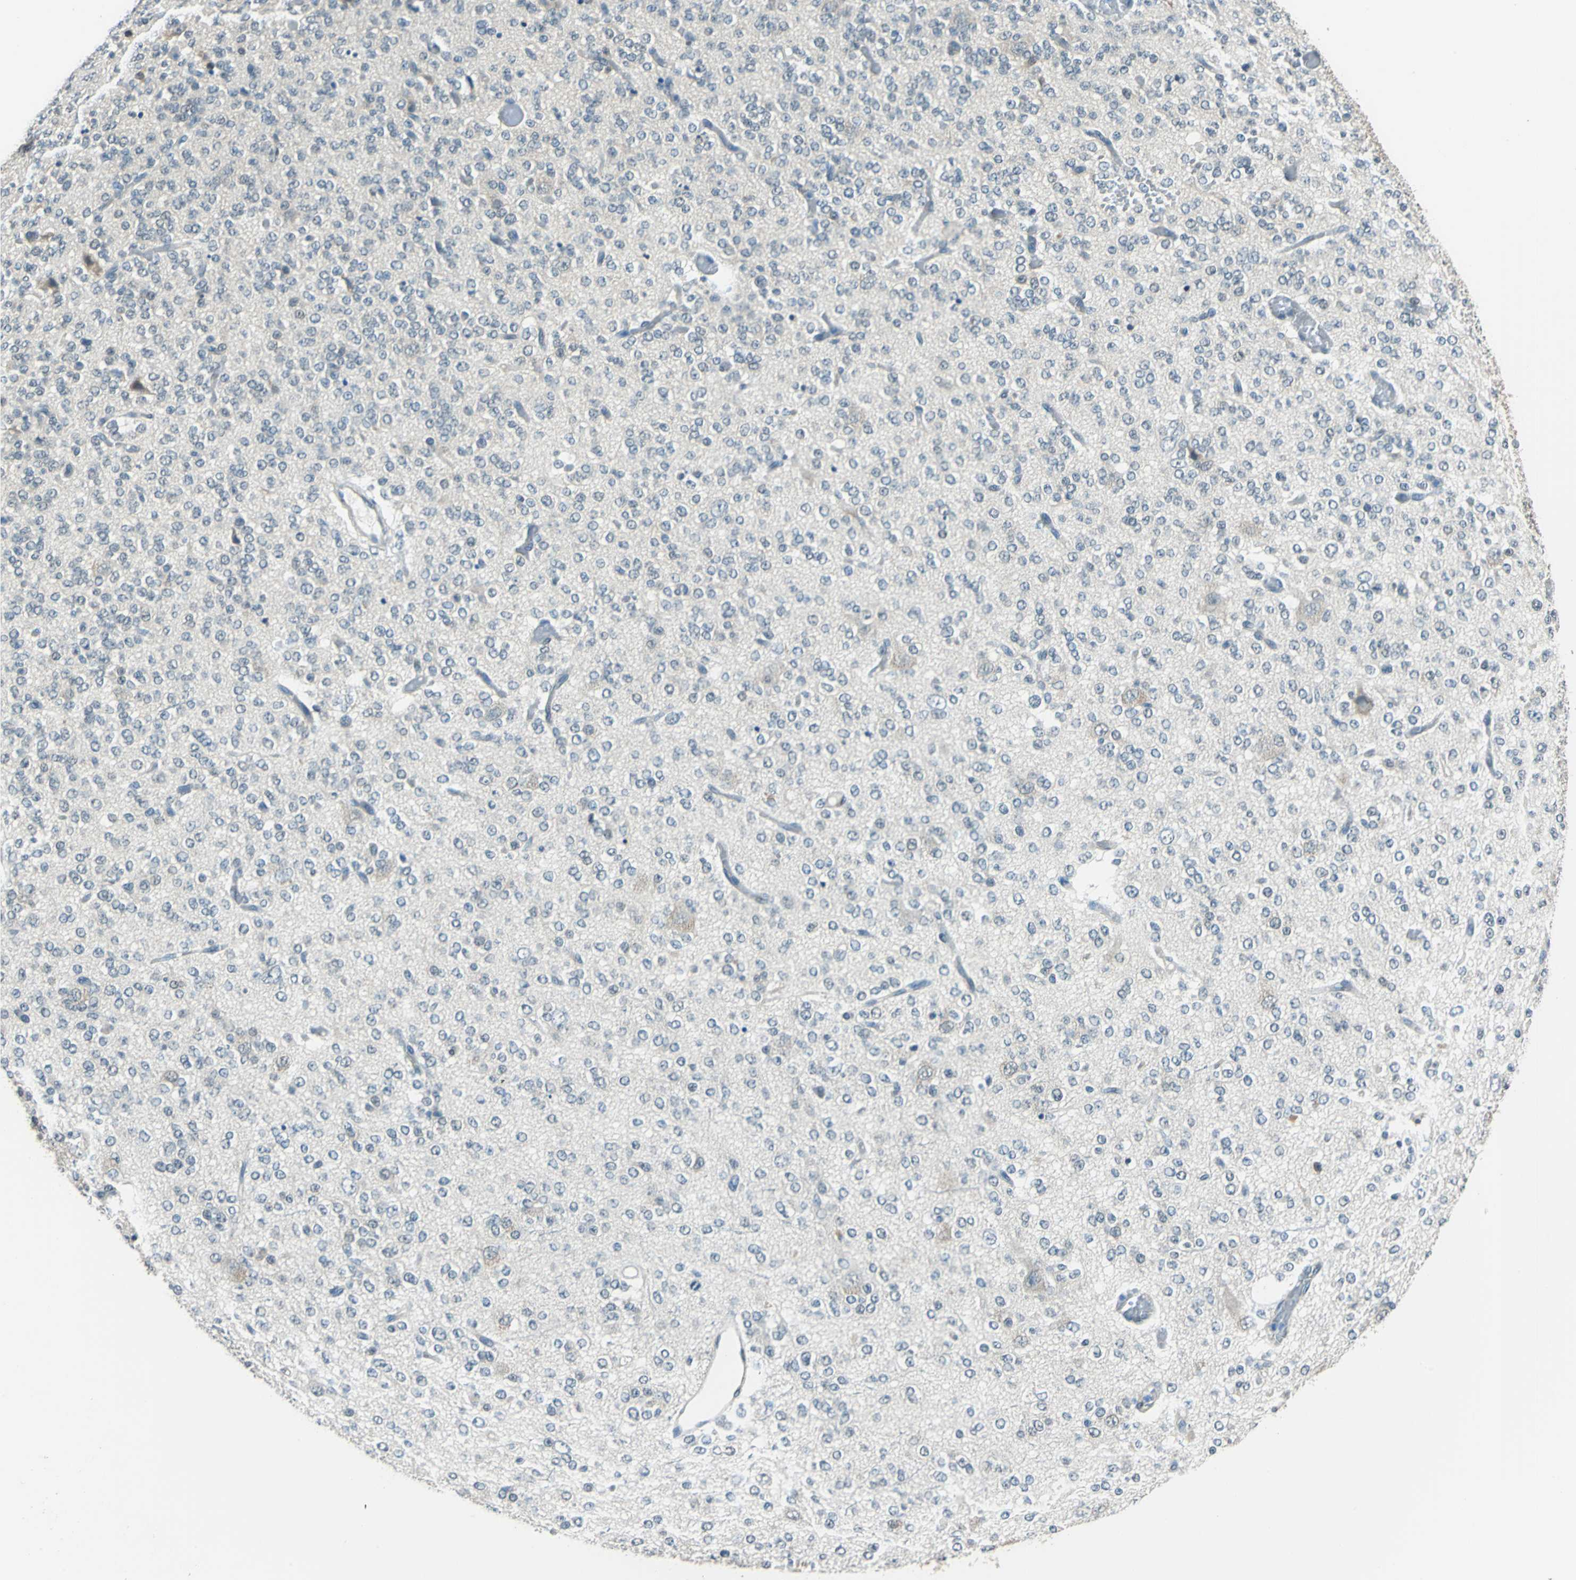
{"staining": {"intensity": "negative", "quantity": "none", "location": "none"}, "tissue": "glioma", "cell_type": "Tumor cells", "image_type": "cancer", "snomed": [{"axis": "morphology", "description": "Glioma, malignant, Low grade"}, {"axis": "topography", "description": "Brain"}], "caption": "High power microscopy histopathology image of an immunohistochemistry (IHC) photomicrograph of glioma, revealing no significant expression in tumor cells.", "gene": "FKBP4", "patient": {"sex": "male", "age": 38}}